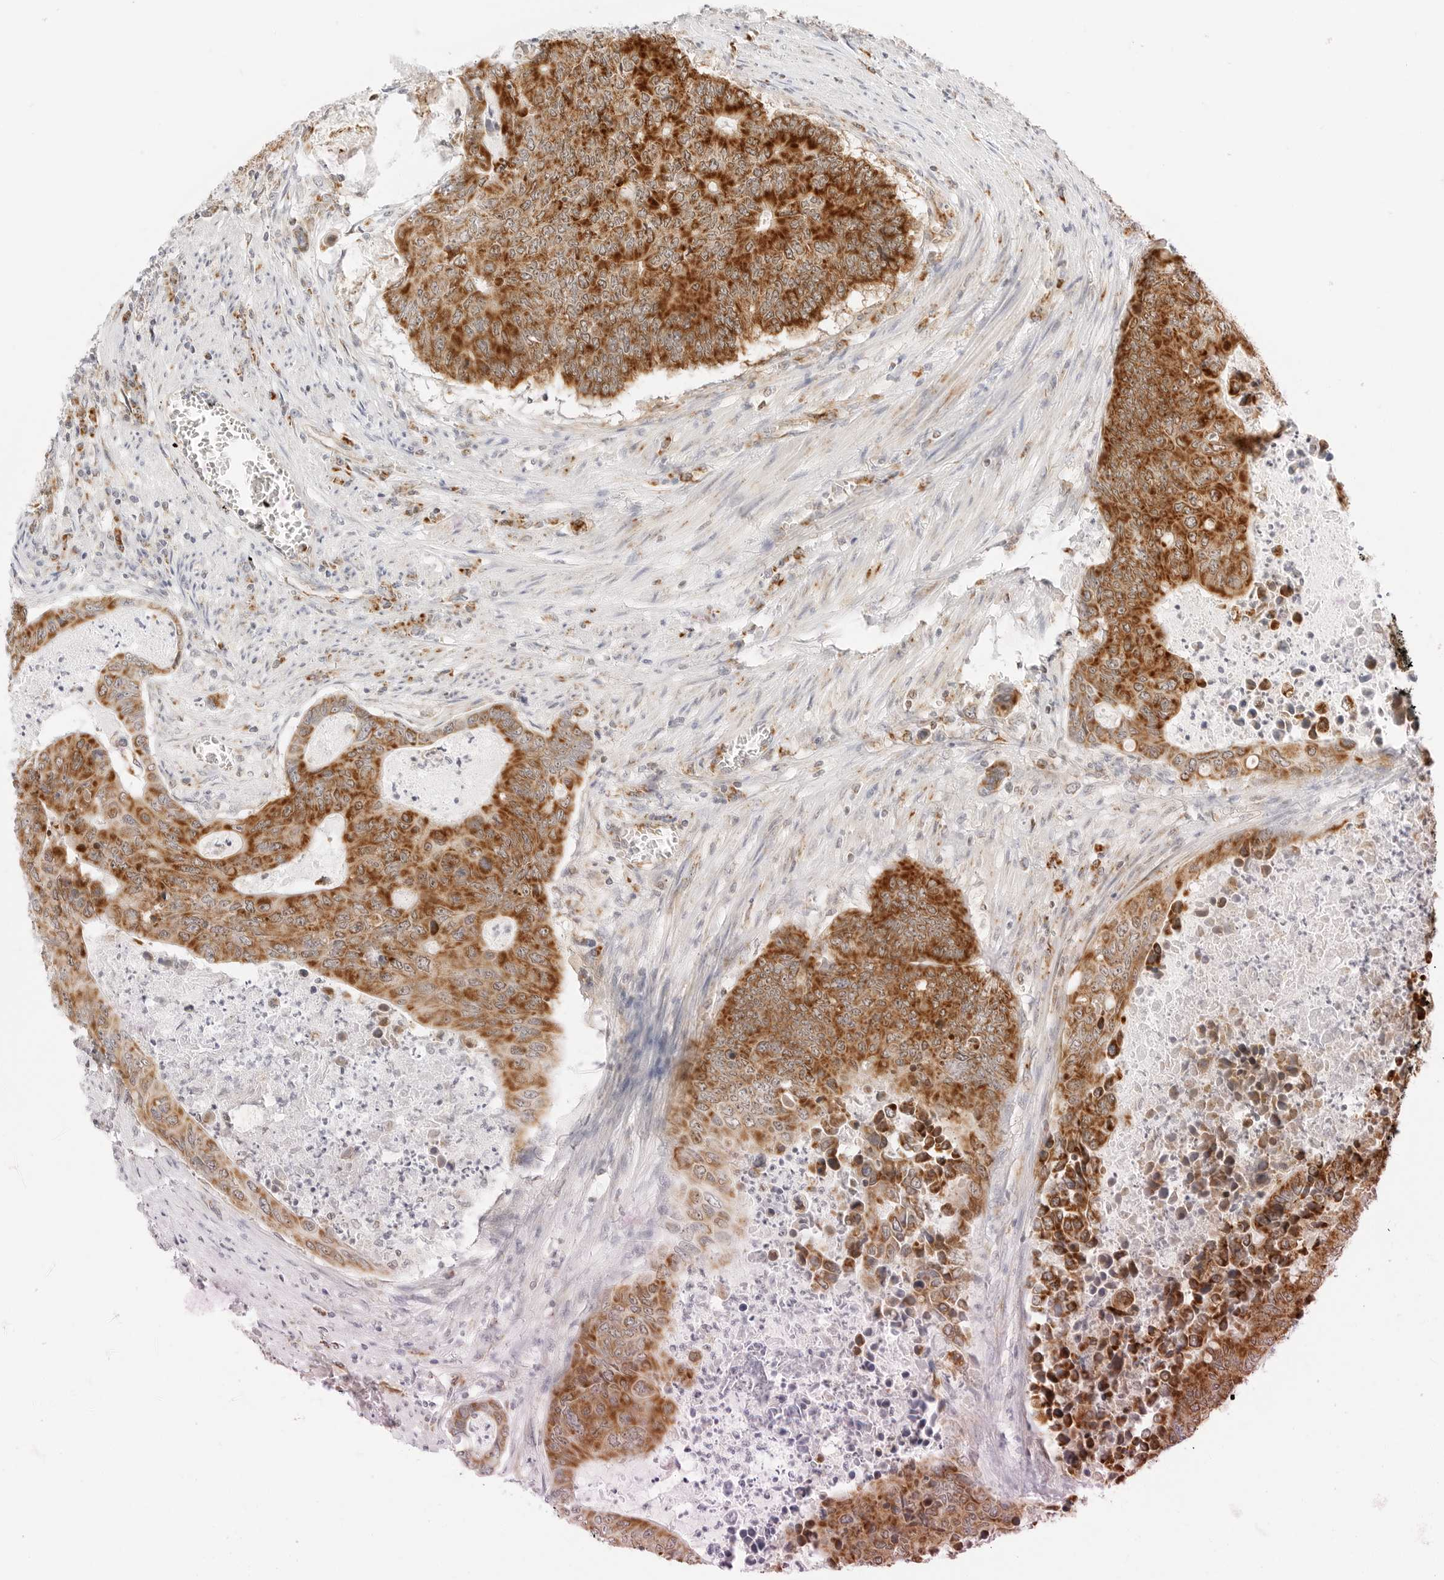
{"staining": {"intensity": "strong", "quantity": ">75%", "location": "cytoplasmic/membranous"}, "tissue": "colorectal cancer", "cell_type": "Tumor cells", "image_type": "cancer", "snomed": [{"axis": "morphology", "description": "Adenocarcinoma, NOS"}, {"axis": "topography", "description": "Colon"}], "caption": "Human colorectal adenocarcinoma stained with a brown dye exhibits strong cytoplasmic/membranous positive positivity in approximately >75% of tumor cells.", "gene": "FH", "patient": {"sex": "male", "age": 87}}